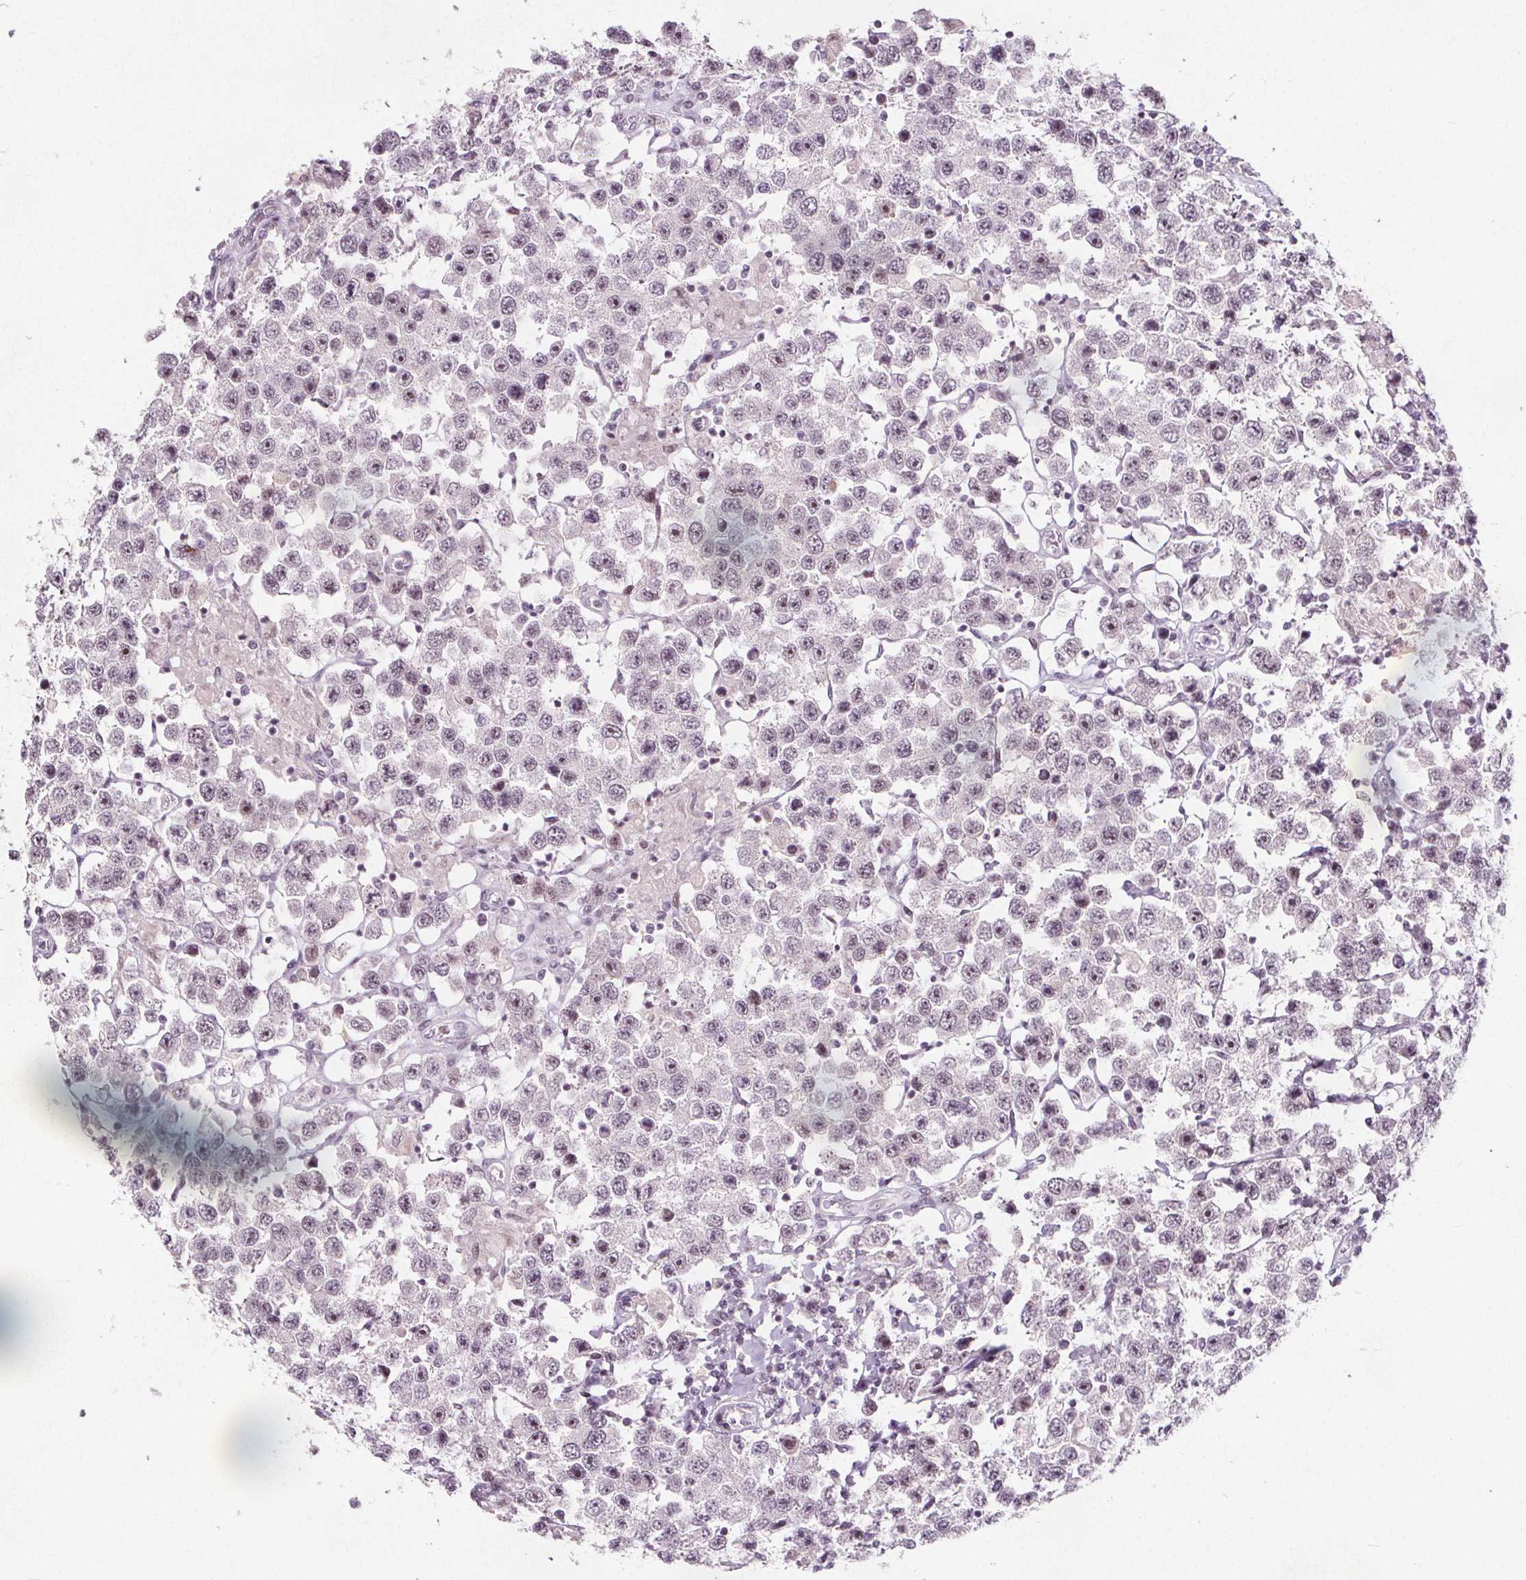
{"staining": {"intensity": "weak", "quantity": "25%-75%", "location": "nuclear"}, "tissue": "testis cancer", "cell_type": "Tumor cells", "image_type": "cancer", "snomed": [{"axis": "morphology", "description": "Seminoma, NOS"}, {"axis": "topography", "description": "Testis"}], "caption": "Testis cancer stained with immunohistochemistry reveals weak nuclear staining in about 25%-75% of tumor cells. (DAB = brown stain, brightfield microscopy at high magnification).", "gene": "TAF6L", "patient": {"sex": "male", "age": 45}}